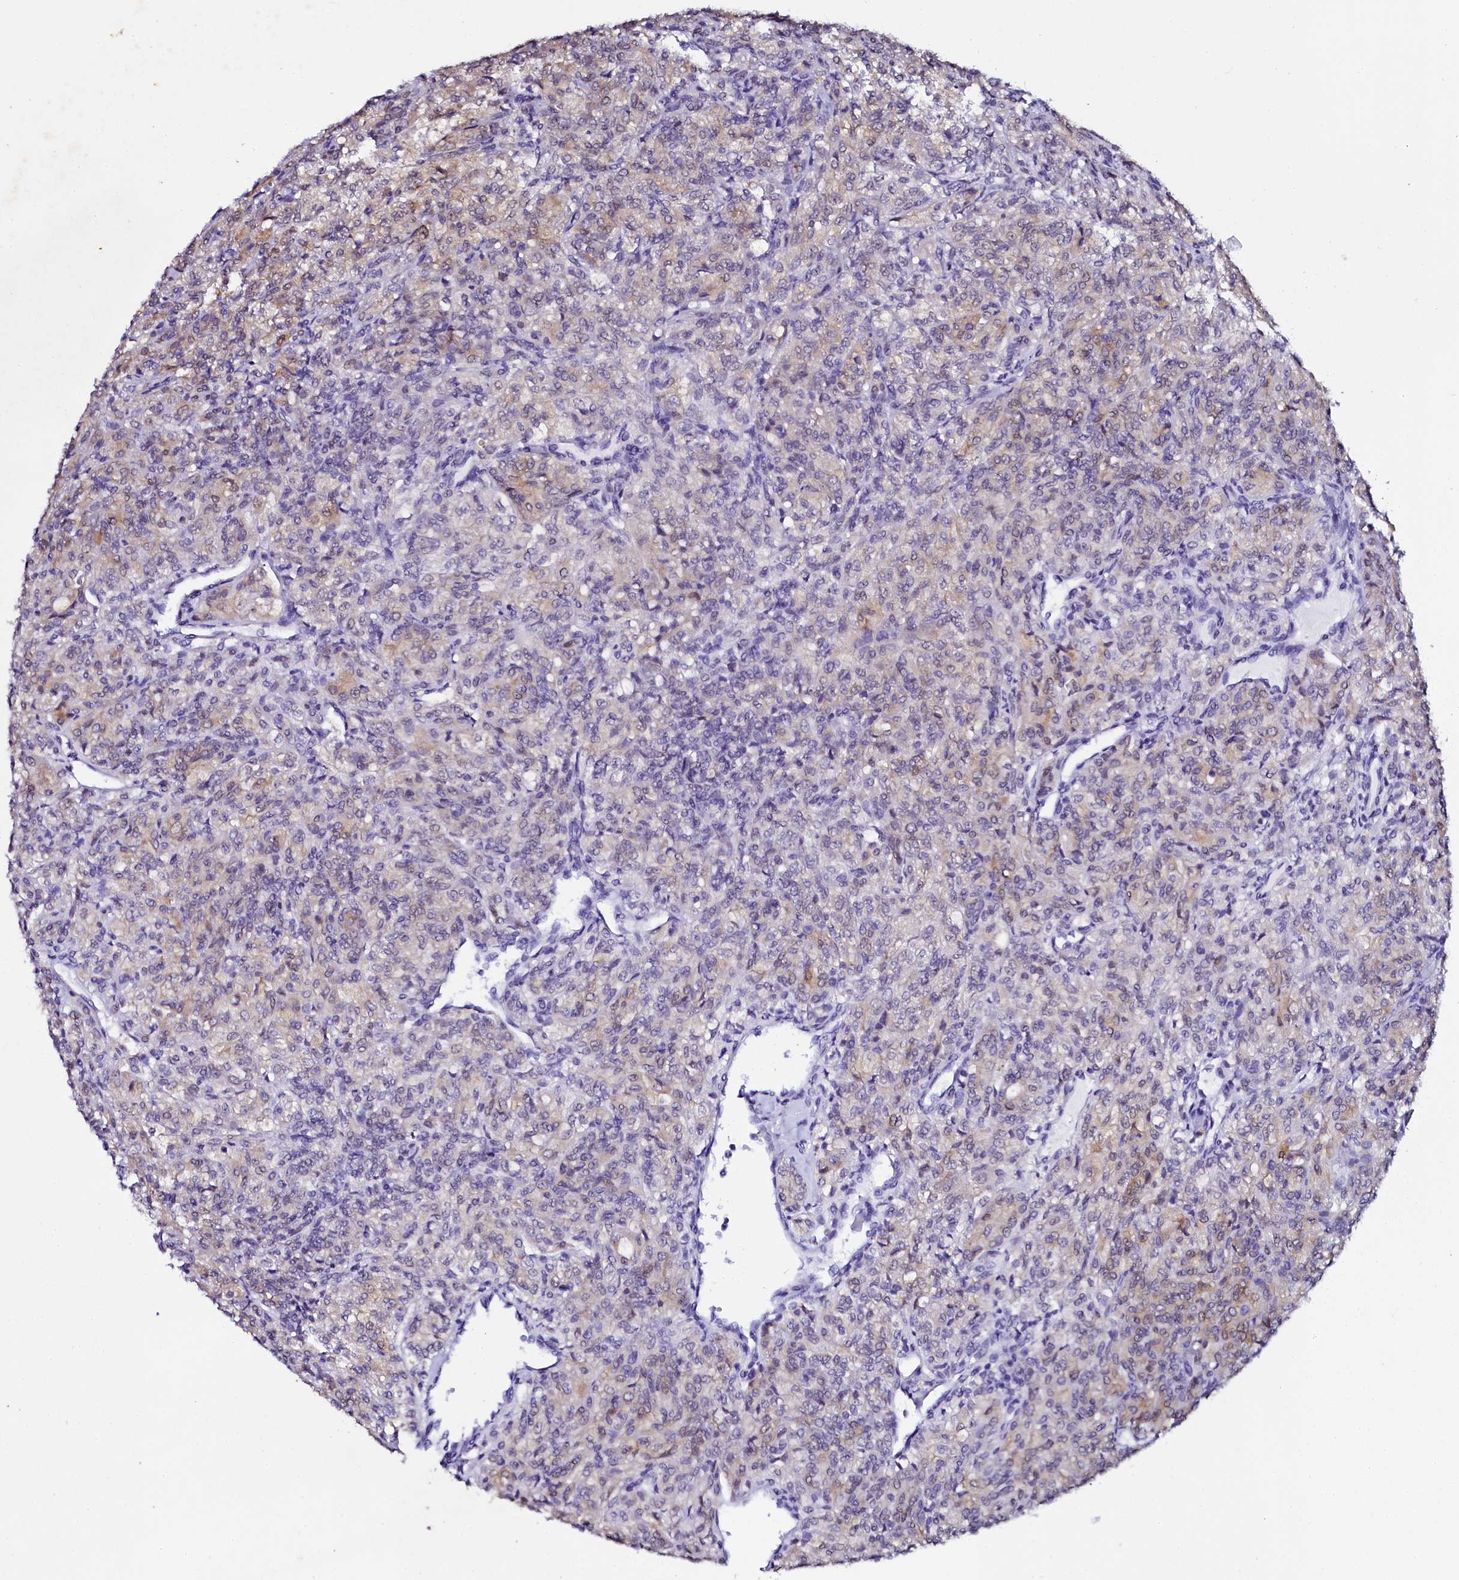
{"staining": {"intensity": "weak", "quantity": "25%-75%", "location": "cytoplasmic/membranous,nuclear"}, "tissue": "renal cancer", "cell_type": "Tumor cells", "image_type": "cancer", "snomed": [{"axis": "morphology", "description": "Adenocarcinoma, NOS"}, {"axis": "topography", "description": "Kidney"}], "caption": "Immunohistochemical staining of human adenocarcinoma (renal) exhibits low levels of weak cytoplasmic/membranous and nuclear positivity in approximately 25%-75% of tumor cells.", "gene": "SORD", "patient": {"sex": "male", "age": 77}}